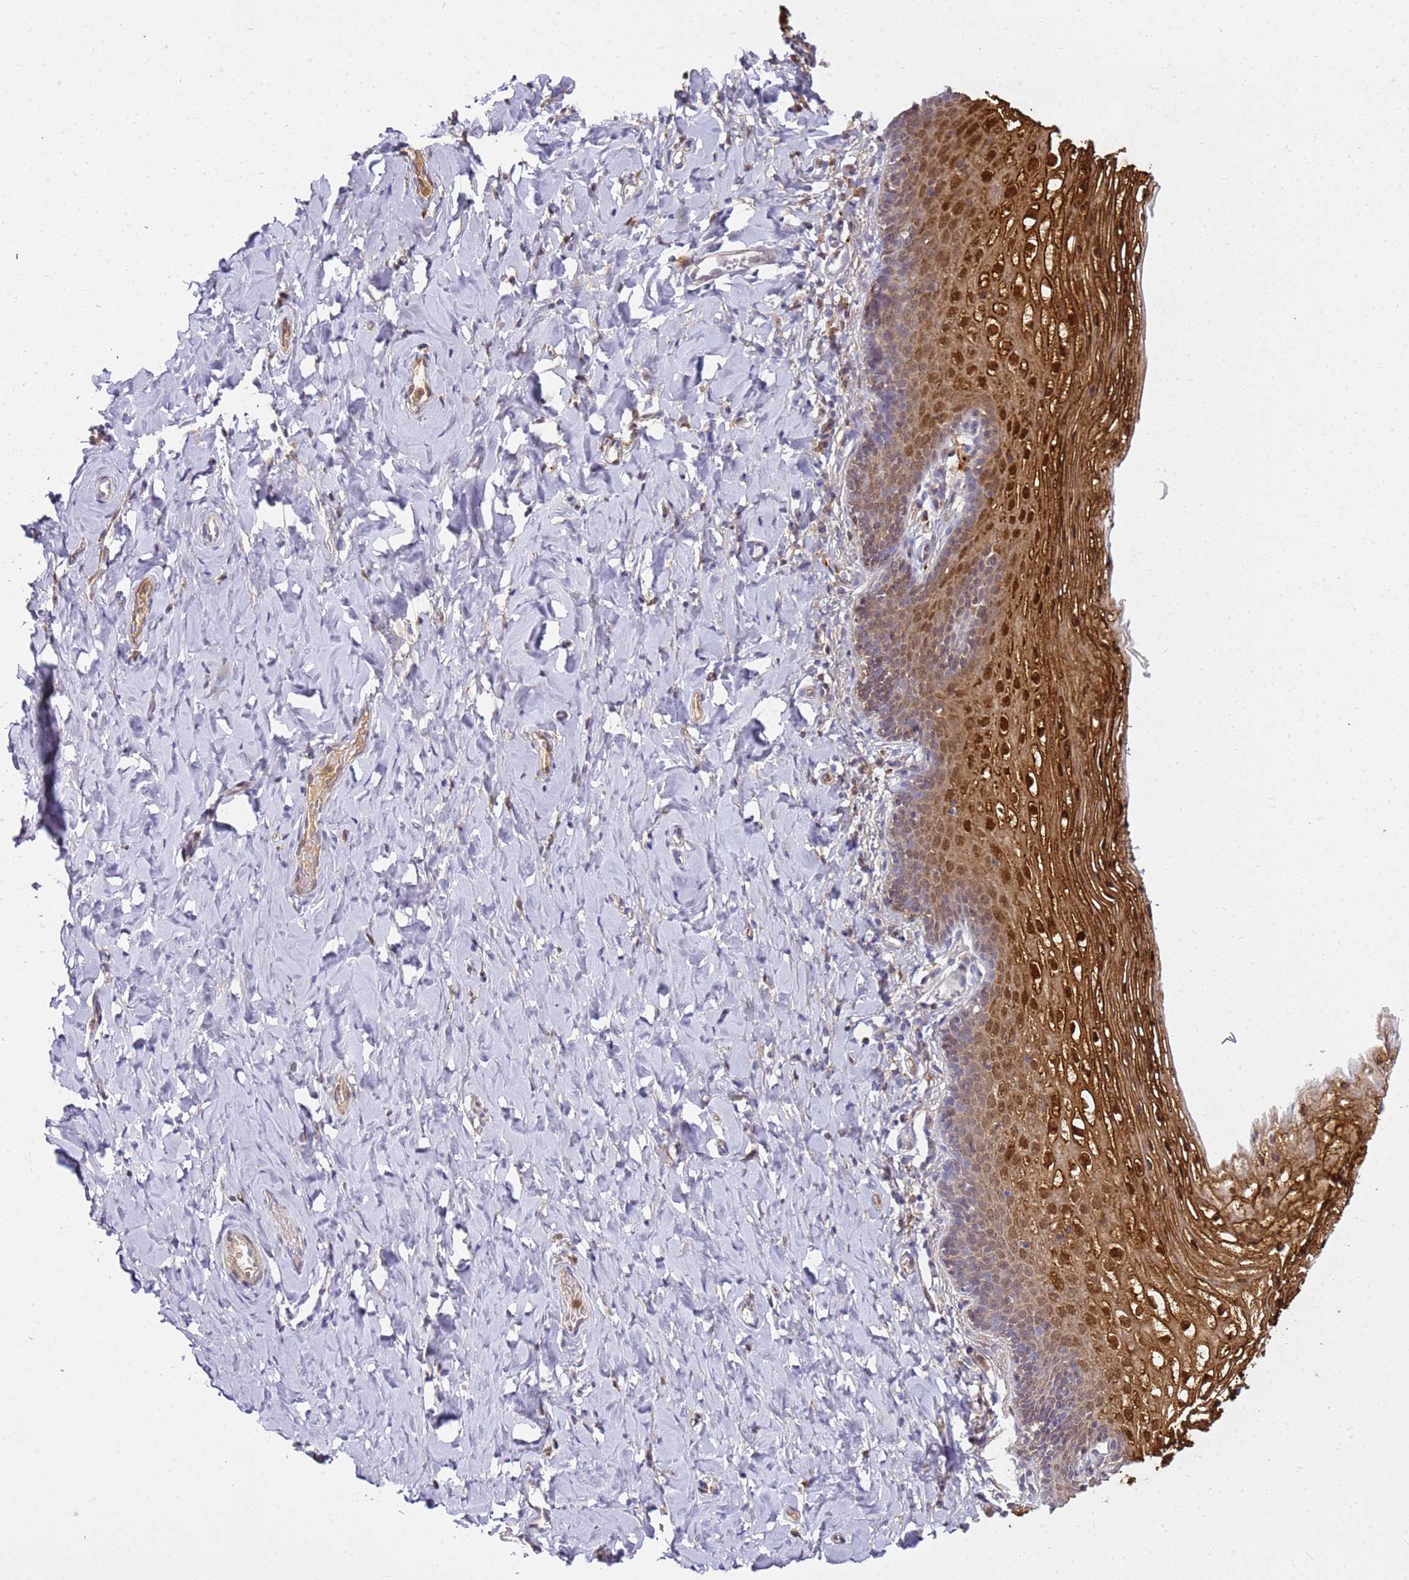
{"staining": {"intensity": "strong", "quantity": ">75%", "location": "cytoplasmic/membranous,nuclear"}, "tissue": "vagina", "cell_type": "Squamous epithelial cells", "image_type": "normal", "snomed": [{"axis": "morphology", "description": "Normal tissue, NOS"}, {"axis": "topography", "description": "Vagina"}], "caption": "Immunohistochemistry (IHC) histopathology image of benign vagina stained for a protein (brown), which demonstrates high levels of strong cytoplasmic/membranous,nuclear expression in about >75% of squamous epithelial cells.", "gene": "CSTA", "patient": {"sex": "female", "age": 60}}